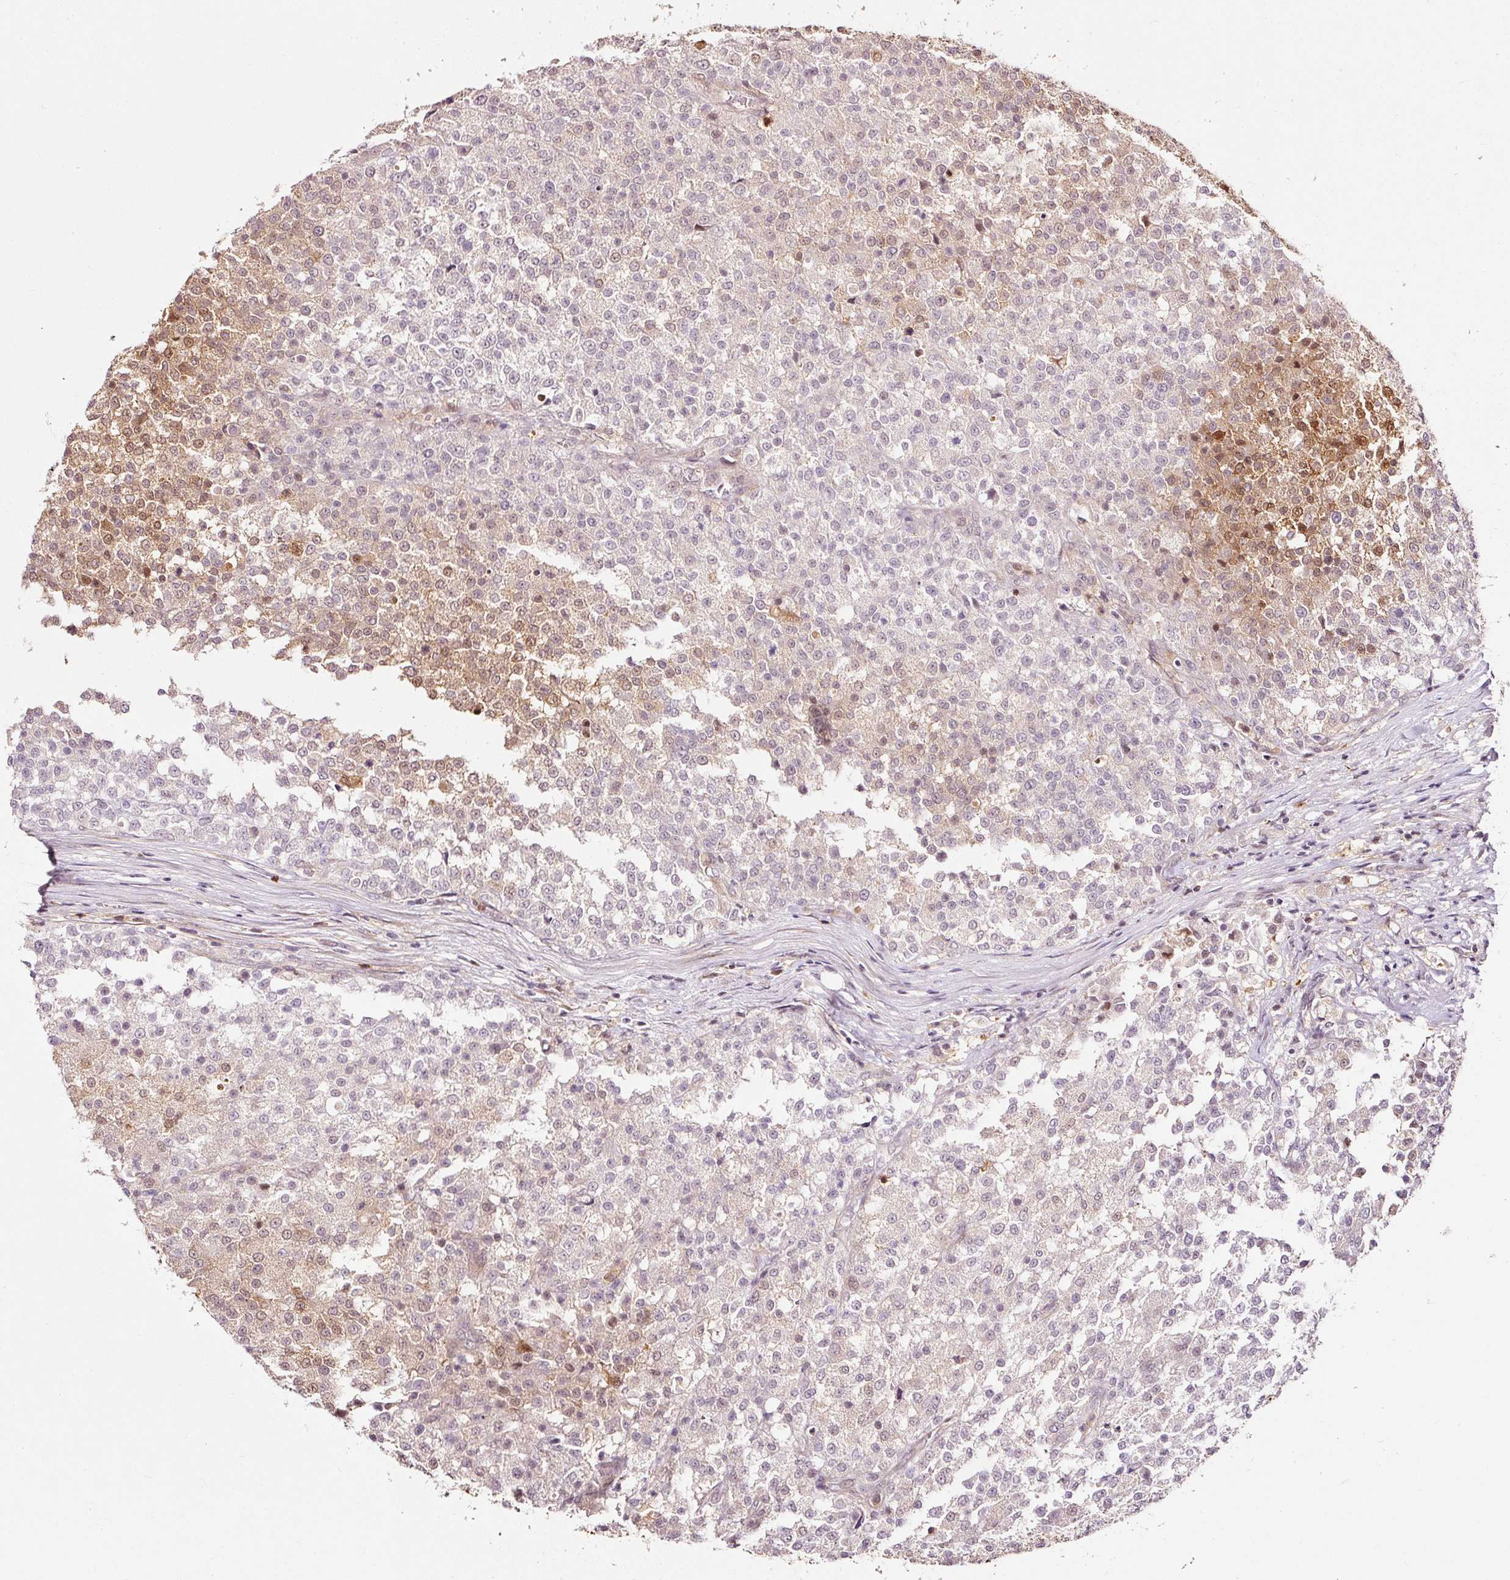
{"staining": {"intensity": "moderate", "quantity": "25%-75%", "location": "nuclear"}, "tissue": "testis cancer", "cell_type": "Tumor cells", "image_type": "cancer", "snomed": [{"axis": "morphology", "description": "Seminoma, NOS"}, {"axis": "topography", "description": "Testis"}], "caption": "DAB immunohistochemical staining of human seminoma (testis) demonstrates moderate nuclear protein expression in approximately 25%-75% of tumor cells.", "gene": "FBXL14", "patient": {"sex": "male", "age": 59}}